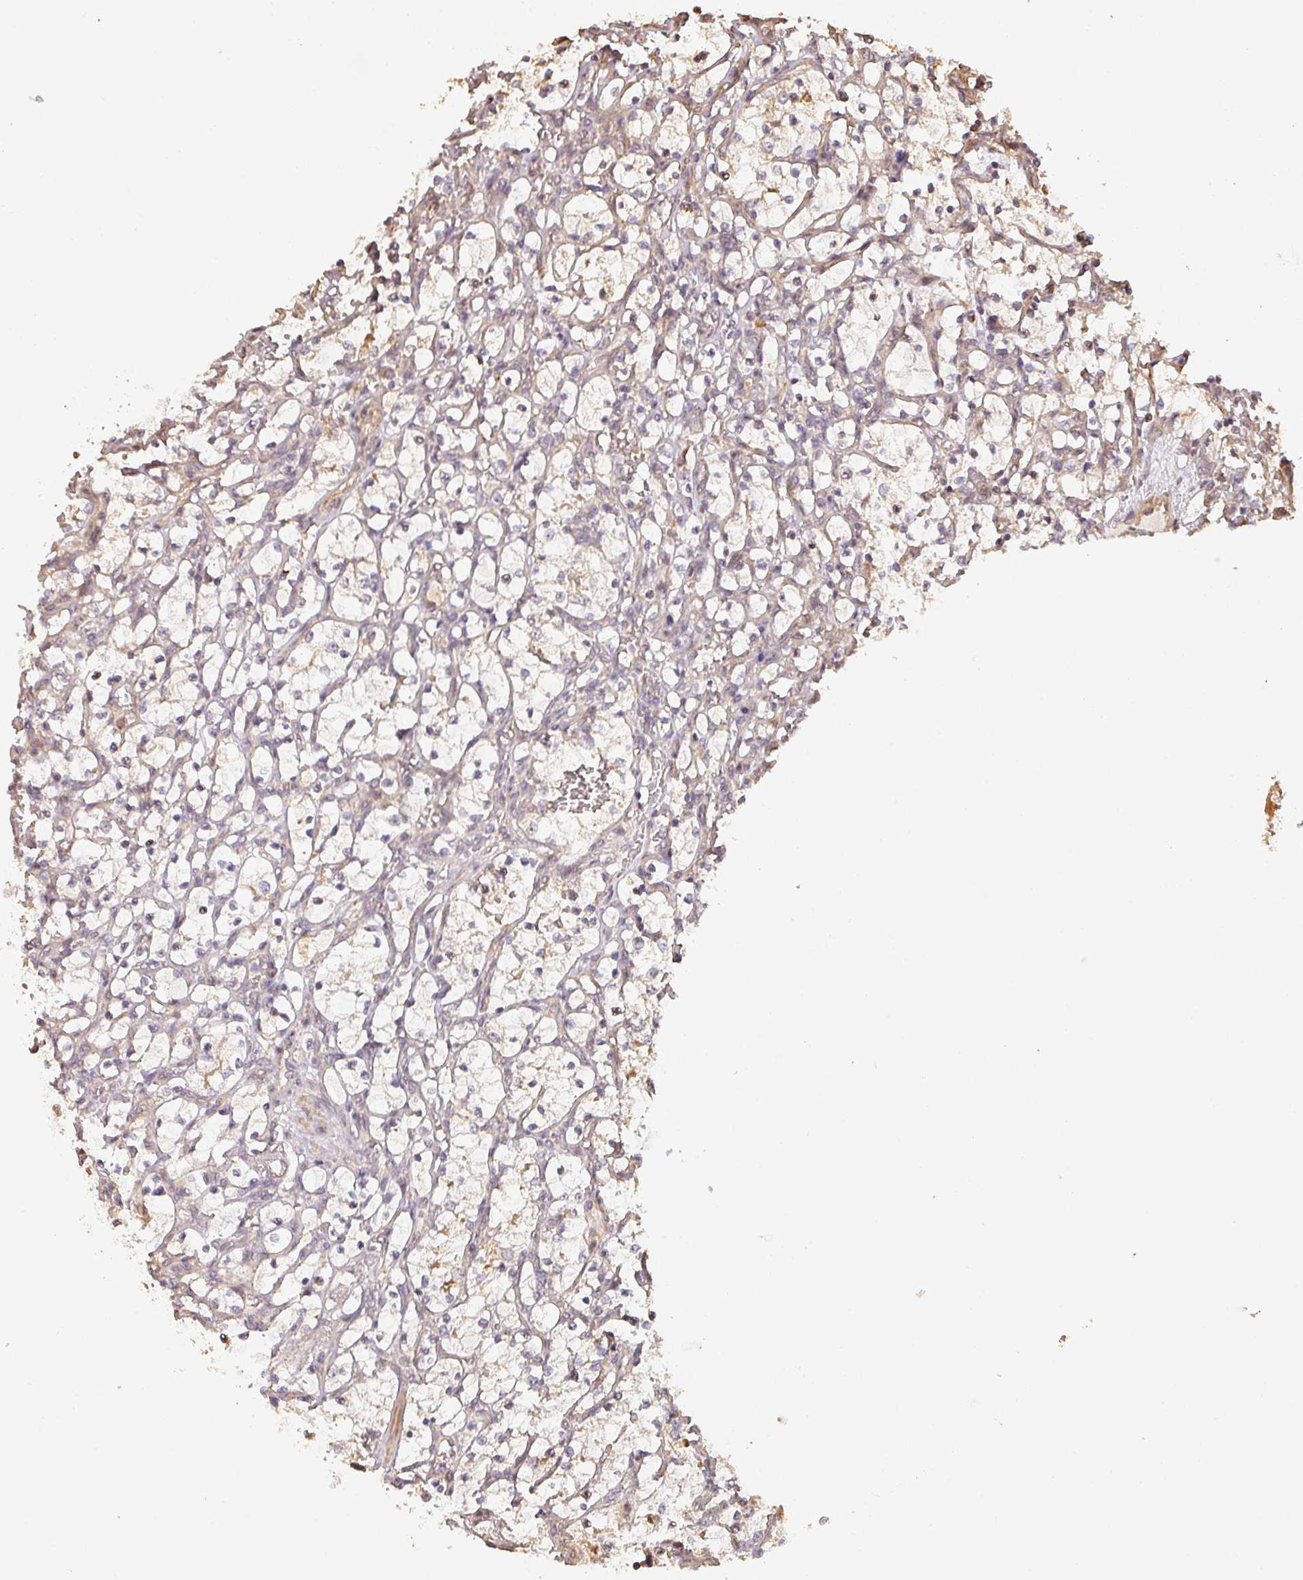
{"staining": {"intensity": "moderate", "quantity": "<25%", "location": "cytoplasmic/membranous"}, "tissue": "renal cancer", "cell_type": "Tumor cells", "image_type": "cancer", "snomed": [{"axis": "morphology", "description": "Adenocarcinoma, NOS"}, {"axis": "topography", "description": "Kidney"}], "caption": "Immunohistochemical staining of adenocarcinoma (renal) shows moderate cytoplasmic/membranous protein staining in about <25% of tumor cells.", "gene": "BPIFB3", "patient": {"sex": "female", "age": 69}}